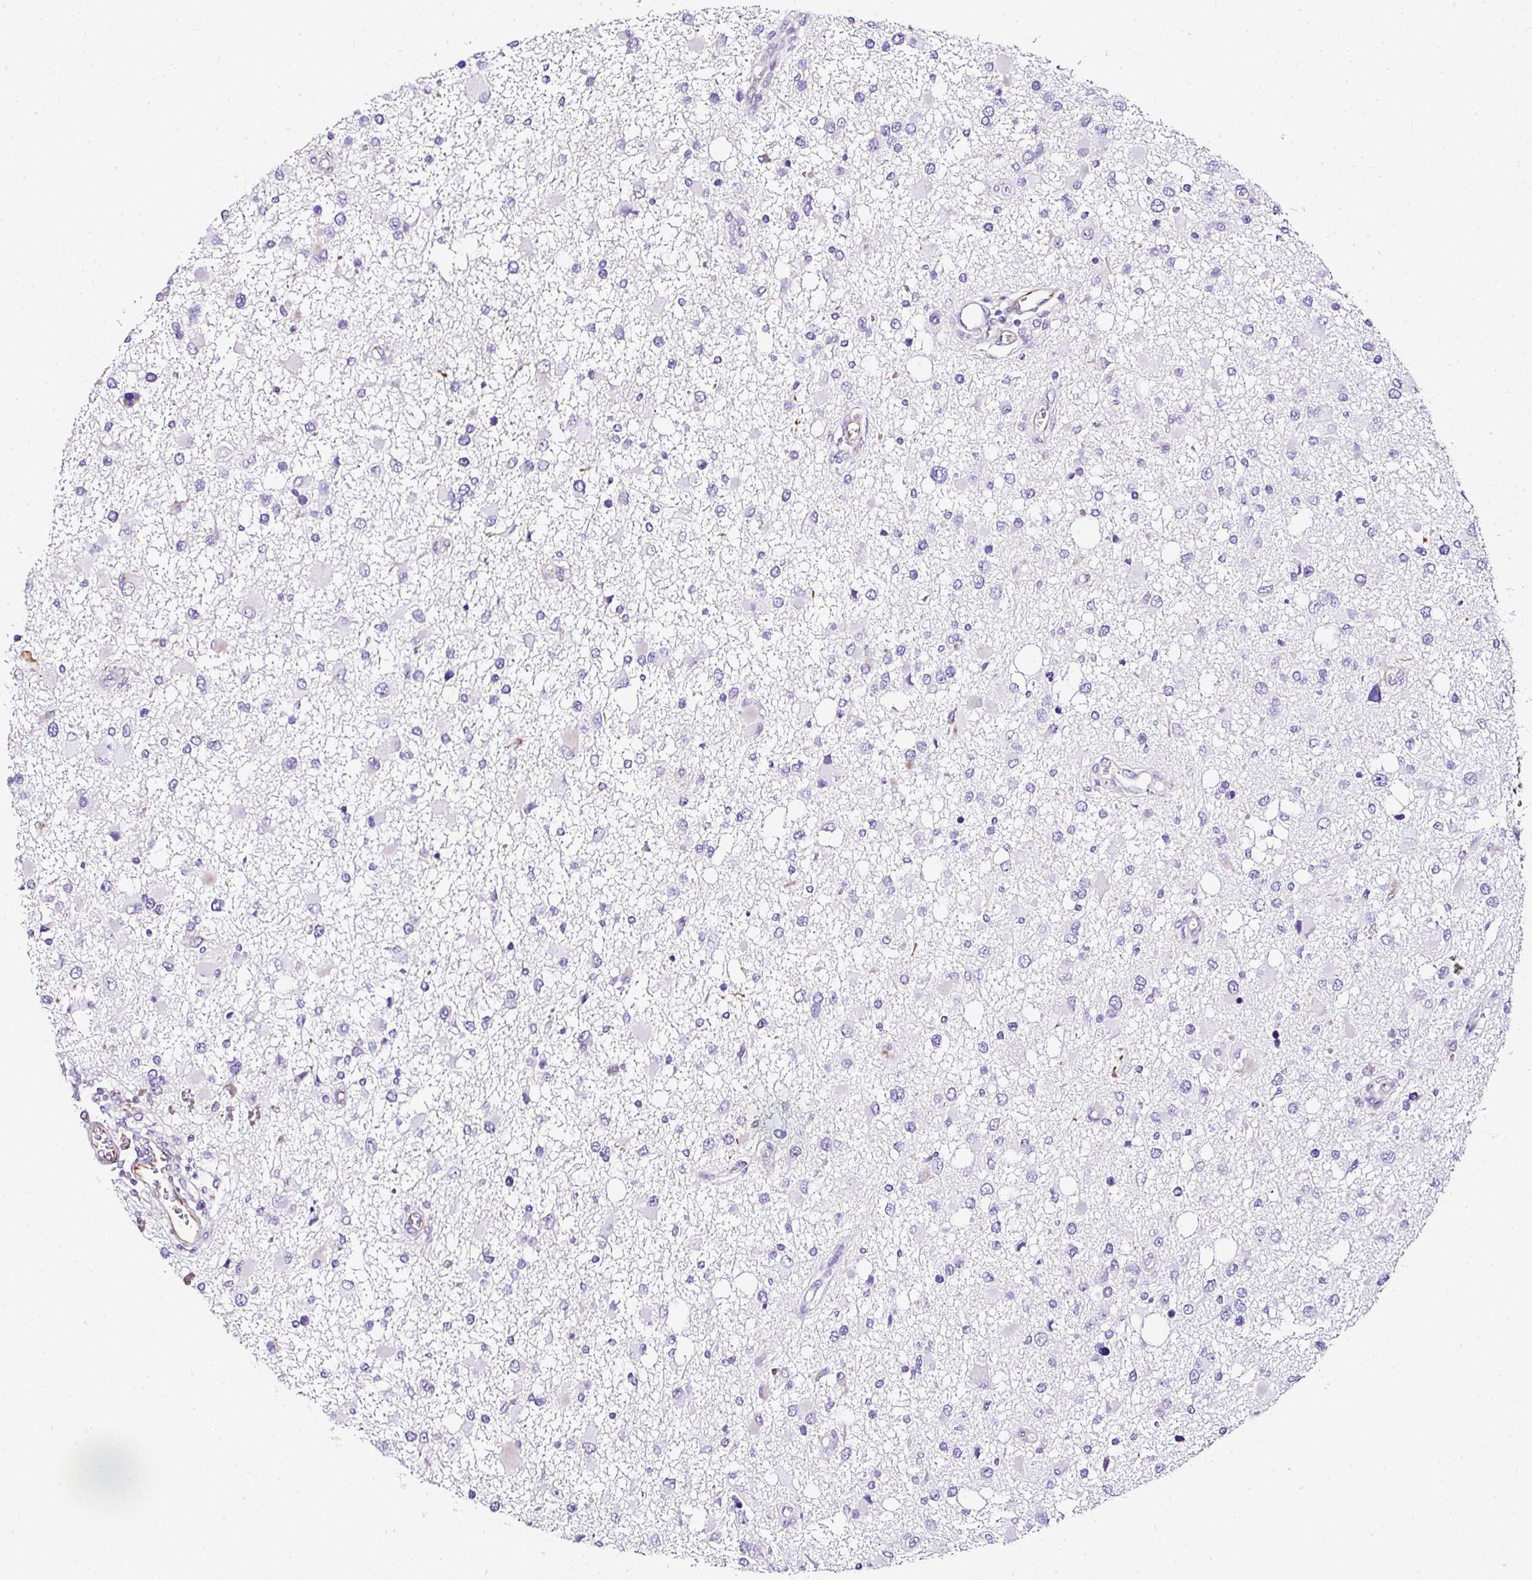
{"staining": {"intensity": "negative", "quantity": "none", "location": "none"}, "tissue": "glioma", "cell_type": "Tumor cells", "image_type": "cancer", "snomed": [{"axis": "morphology", "description": "Glioma, malignant, High grade"}, {"axis": "topography", "description": "Brain"}], "caption": "Immunohistochemistry histopathology image of glioma stained for a protein (brown), which exhibits no staining in tumor cells.", "gene": "DEPDC5", "patient": {"sex": "male", "age": 53}}